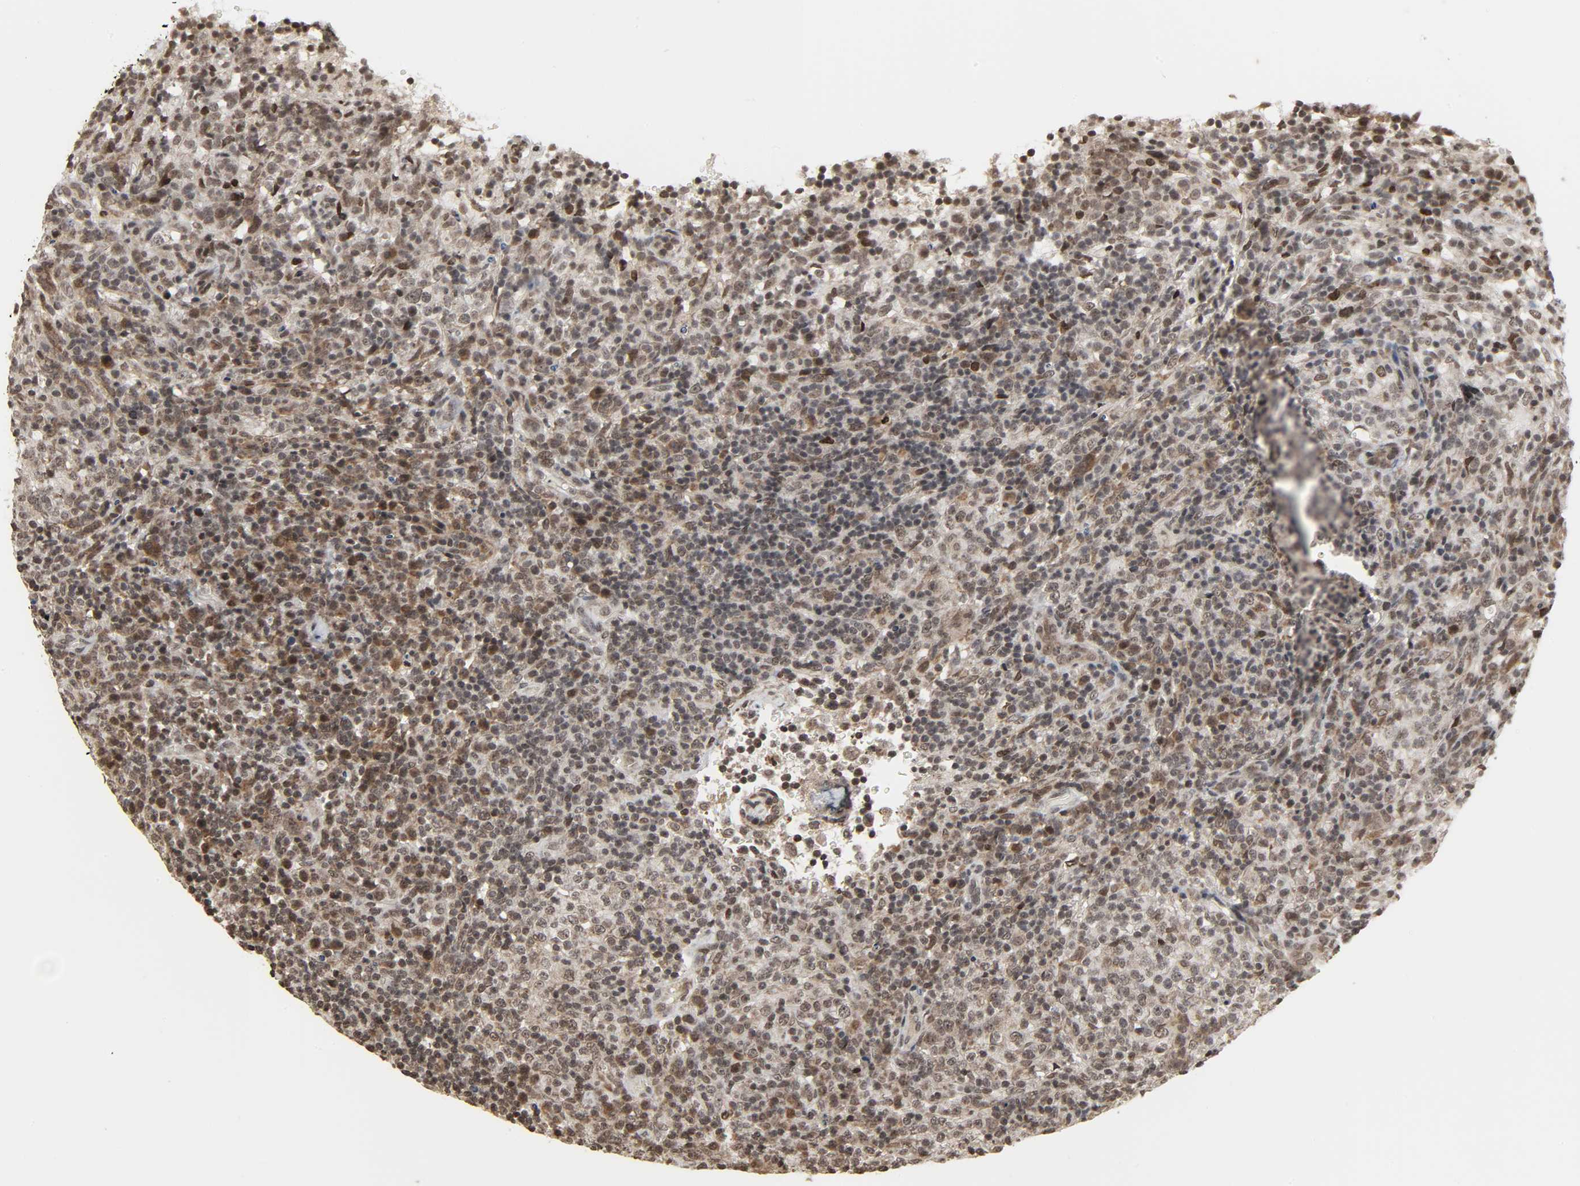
{"staining": {"intensity": "moderate", "quantity": "25%-75%", "location": "nuclear"}, "tissue": "lymphoma", "cell_type": "Tumor cells", "image_type": "cancer", "snomed": [{"axis": "morphology", "description": "Malignant lymphoma, non-Hodgkin's type, High grade"}, {"axis": "topography", "description": "Lymph node"}], "caption": "Immunohistochemistry (IHC) image of neoplastic tissue: high-grade malignant lymphoma, non-Hodgkin's type stained using IHC exhibits medium levels of moderate protein expression localized specifically in the nuclear of tumor cells, appearing as a nuclear brown color.", "gene": "XRCC1", "patient": {"sex": "female", "age": 76}}